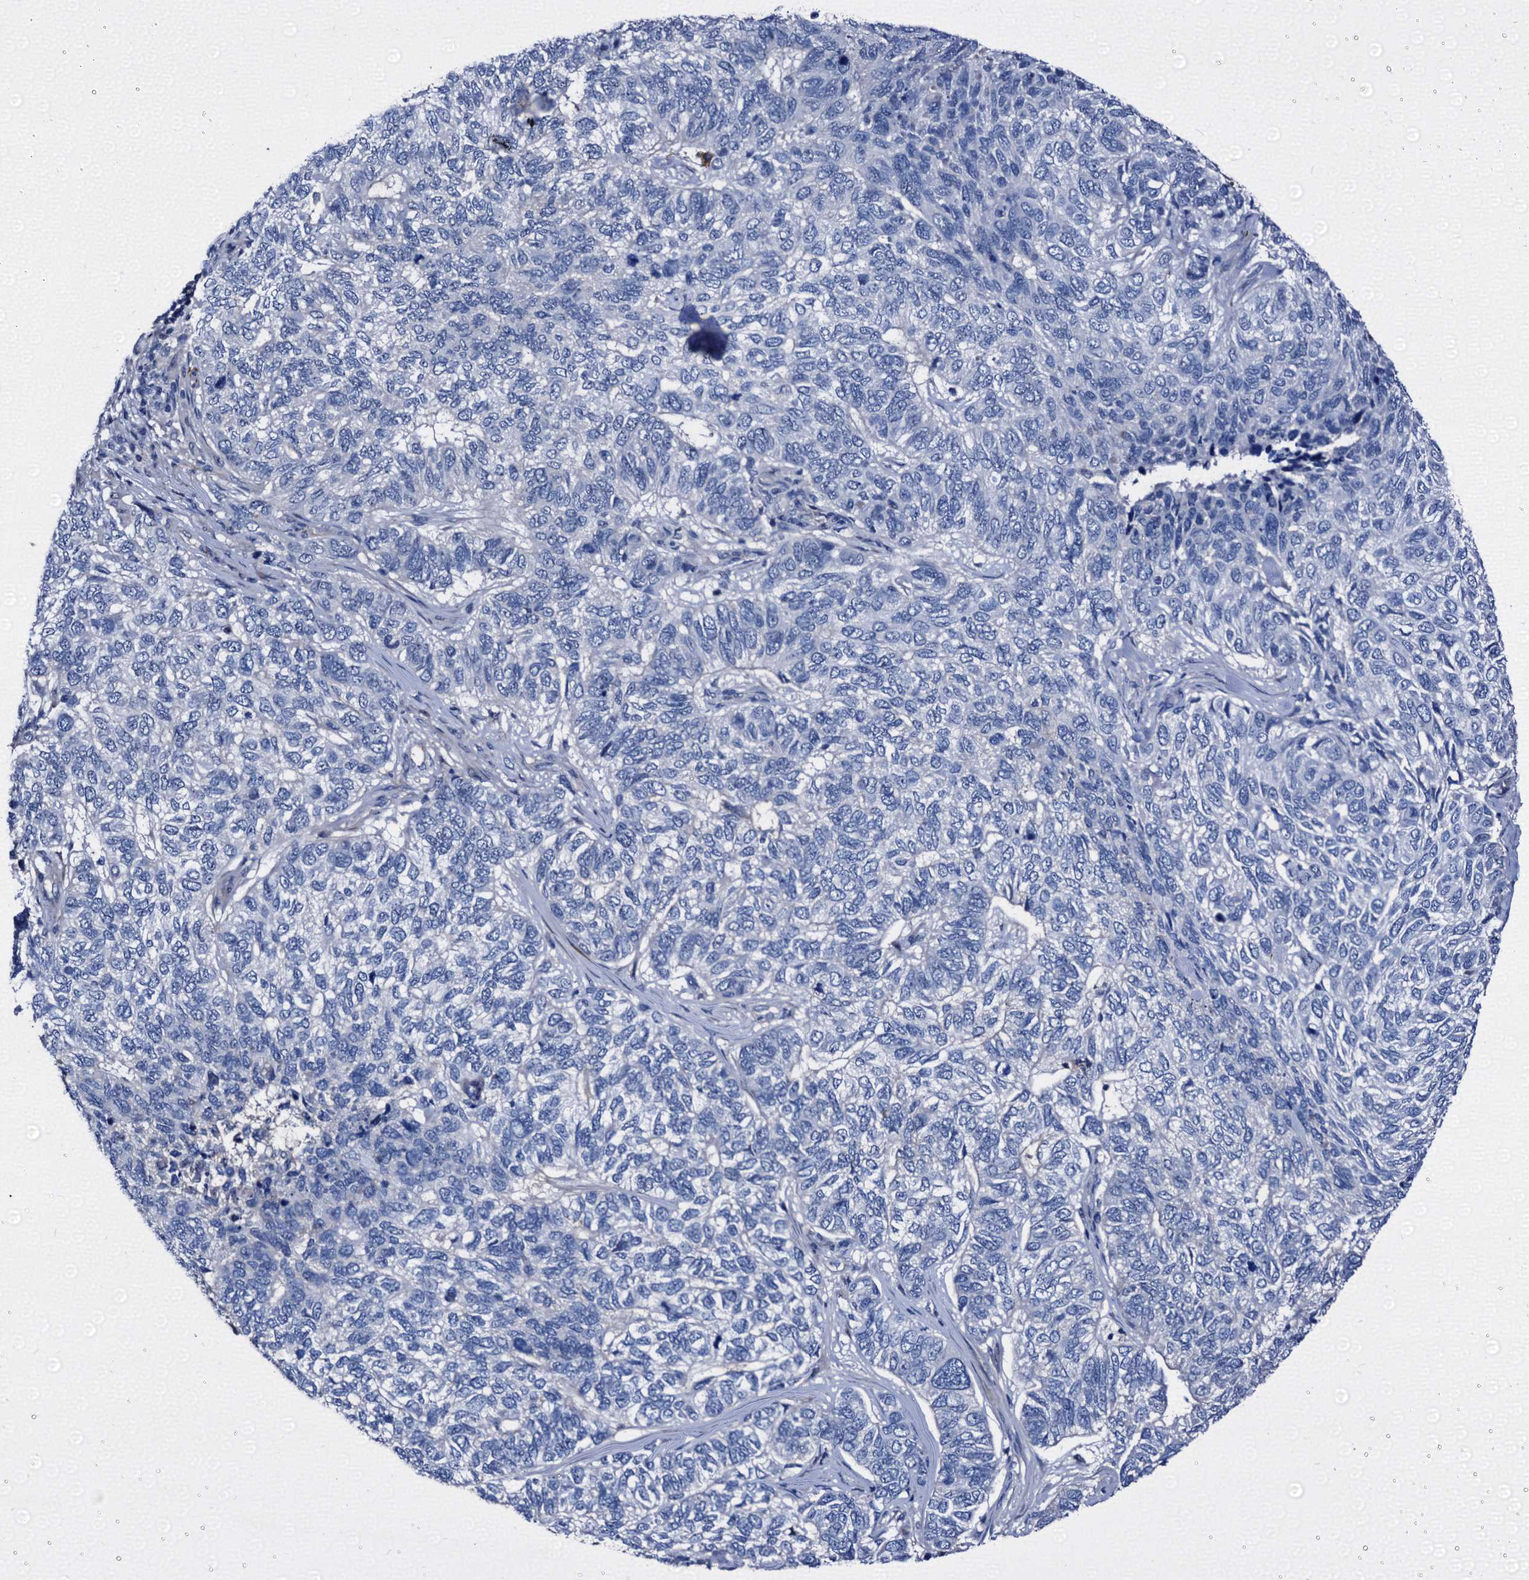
{"staining": {"intensity": "negative", "quantity": "none", "location": "none"}, "tissue": "skin cancer", "cell_type": "Tumor cells", "image_type": "cancer", "snomed": [{"axis": "morphology", "description": "Basal cell carcinoma"}, {"axis": "topography", "description": "Skin"}], "caption": "Skin basal cell carcinoma was stained to show a protein in brown. There is no significant positivity in tumor cells.", "gene": "EMG1", "patient": {"sex": "female", "age": 65}}